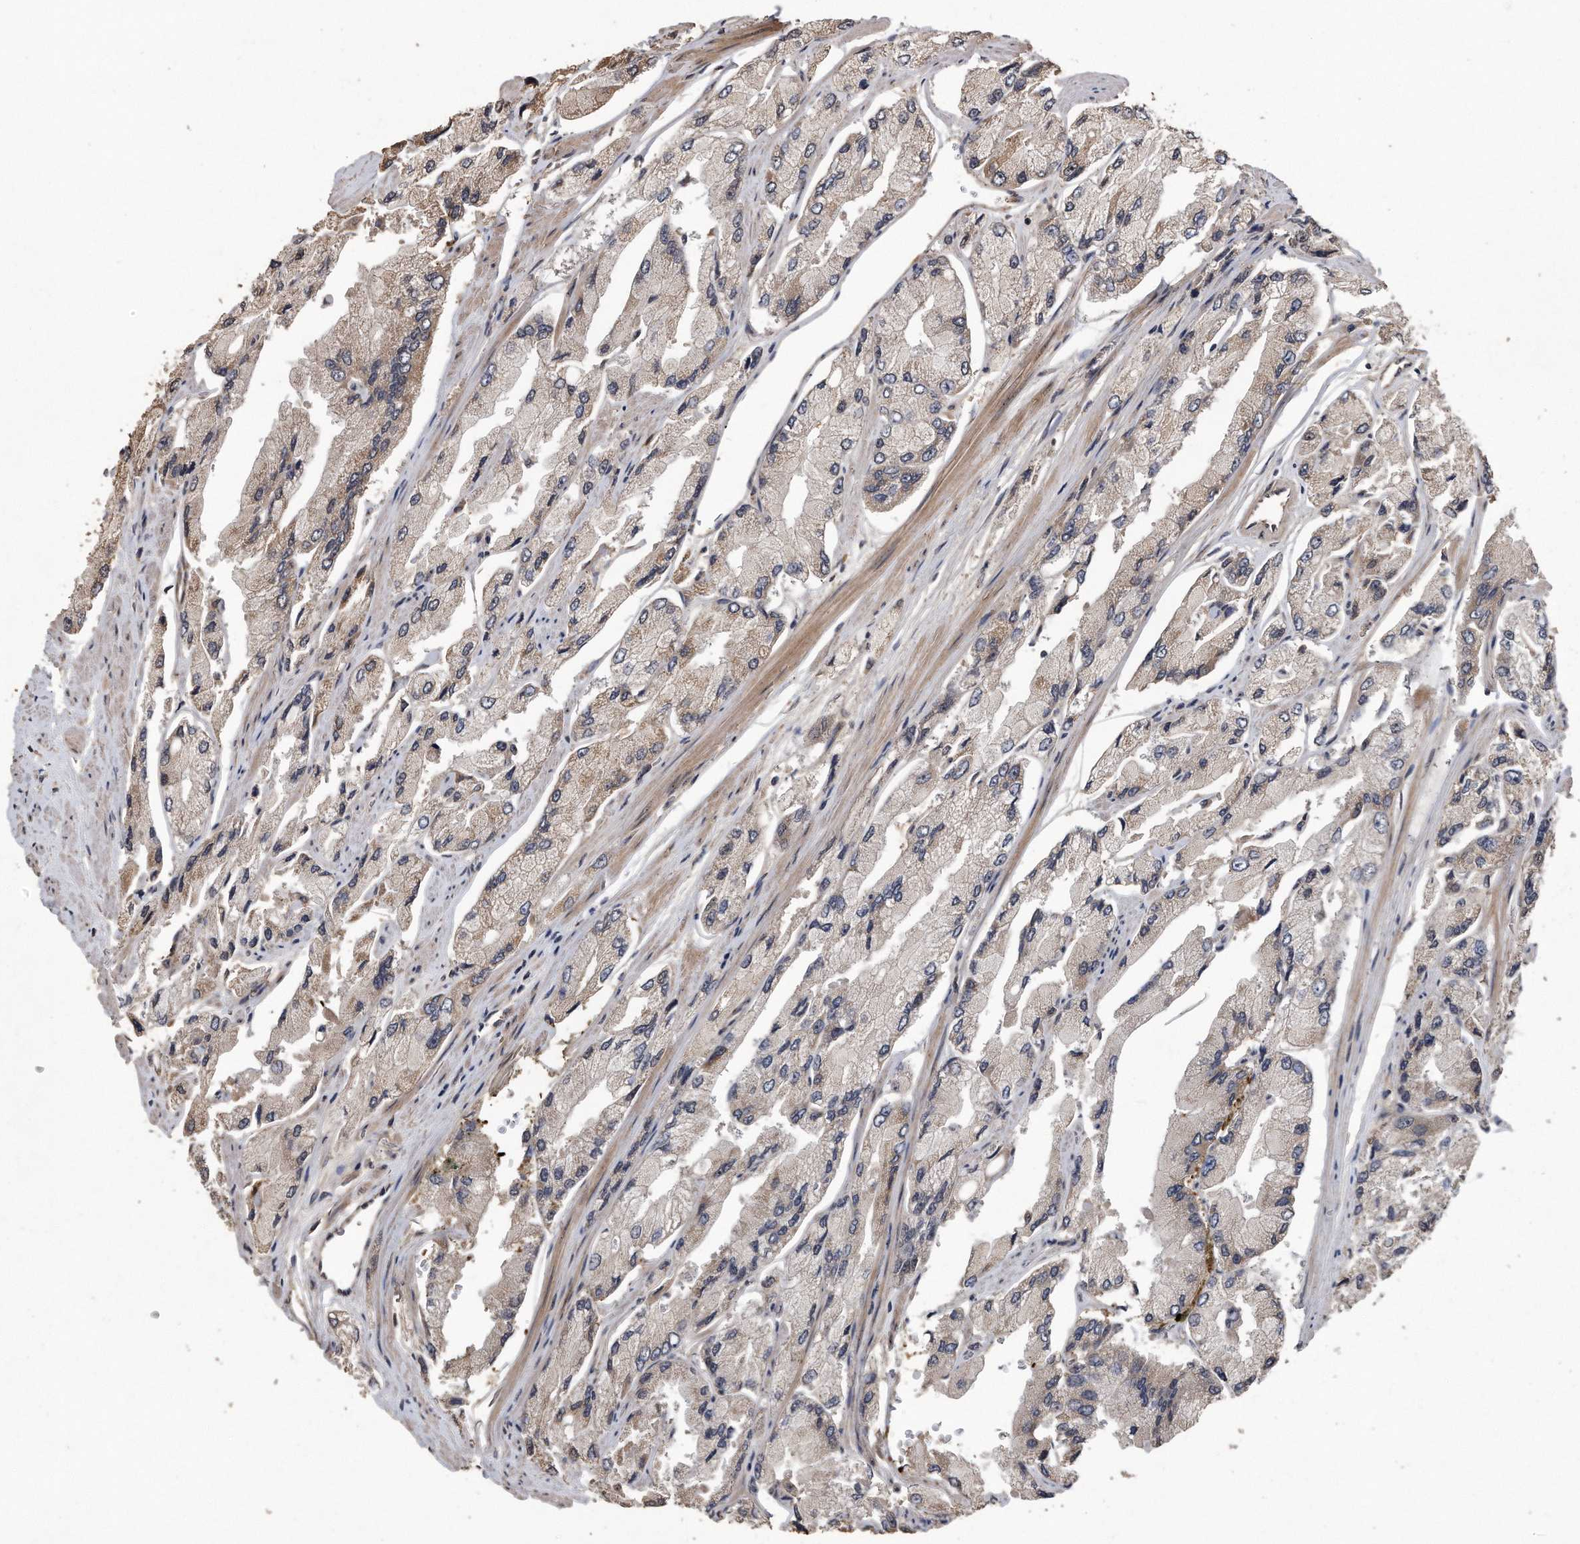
{"staining": {"intensity": "weak", "quantity": "<25%", "location": "cytoplasmic/membranous"}, "tissue": "prostate cancer", "cell_type": "Tumor cells", "image_type": "cancer", "snomed": [{"axis": "morphology", "description": "Adenocarcinoma, High grade"}, {"axis": "topography", "description": "Prostate"}], "caption": "High-grade adenocarcinoma (prostate) was stained to show a protein in brown. There is no significant positivity in tumor cells. (DAB IHC with hematoxylin counter stain).", "gene": "PELO", "patient": {"sex": "male", "age": 58}}